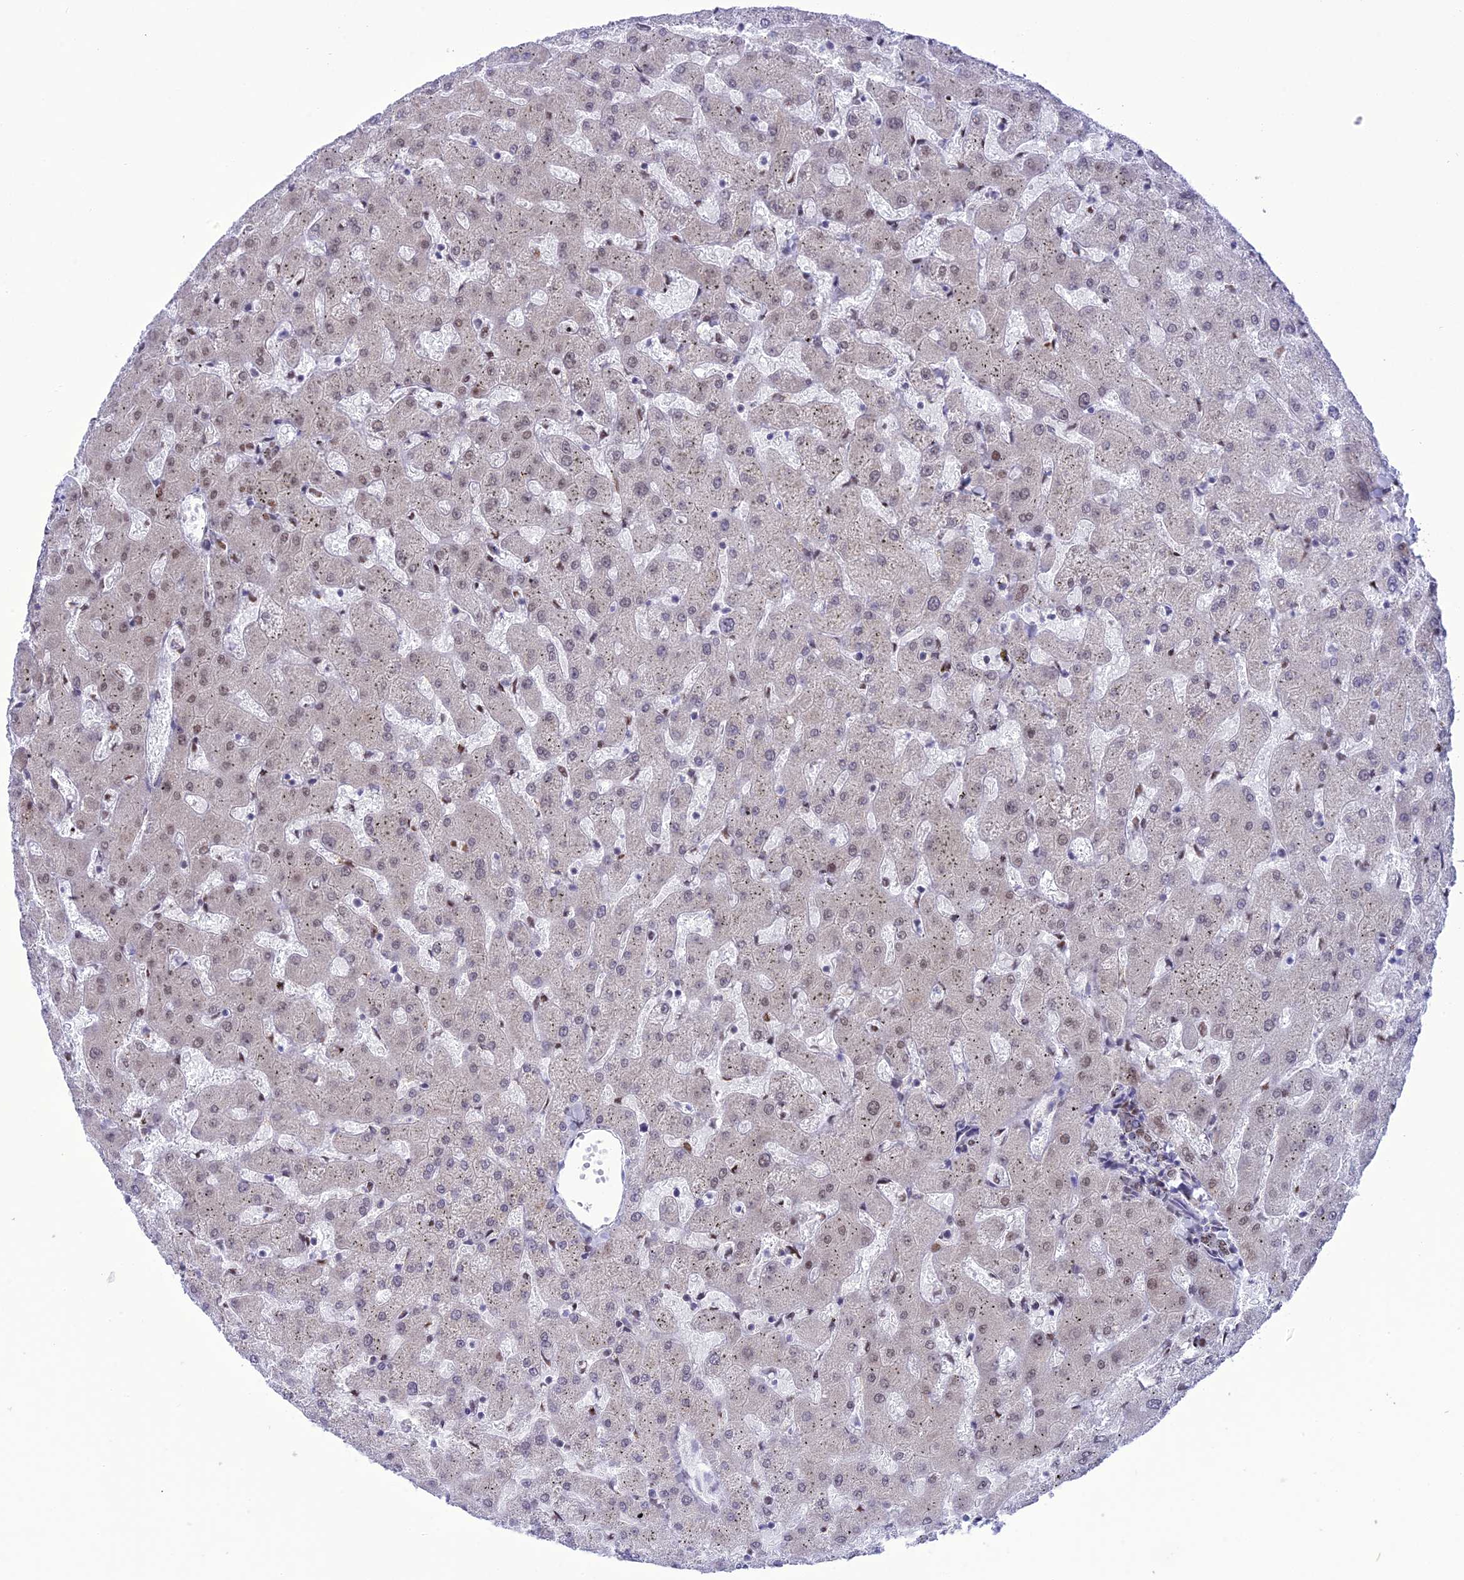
{"staining": {"intensity": "moderate", "quantity": "25%-75%", "location": "nuclear"}, "tissue": "liver", "cell_type": "Cholangiocytes", "image_type": "normal", "snomed": [{"axis": "morphology", "description": "Normal tissue, NOS"}, {"axis": "topography", "description": "Liver"}], "caption": "This image reveals immunohistochemistry staining of benign human liver, with medium moderate nuclear staining in about 25%-75% of cholangiocytes.", "gene": "DDX1", "patient": {"sex": "female", "age": 63}}